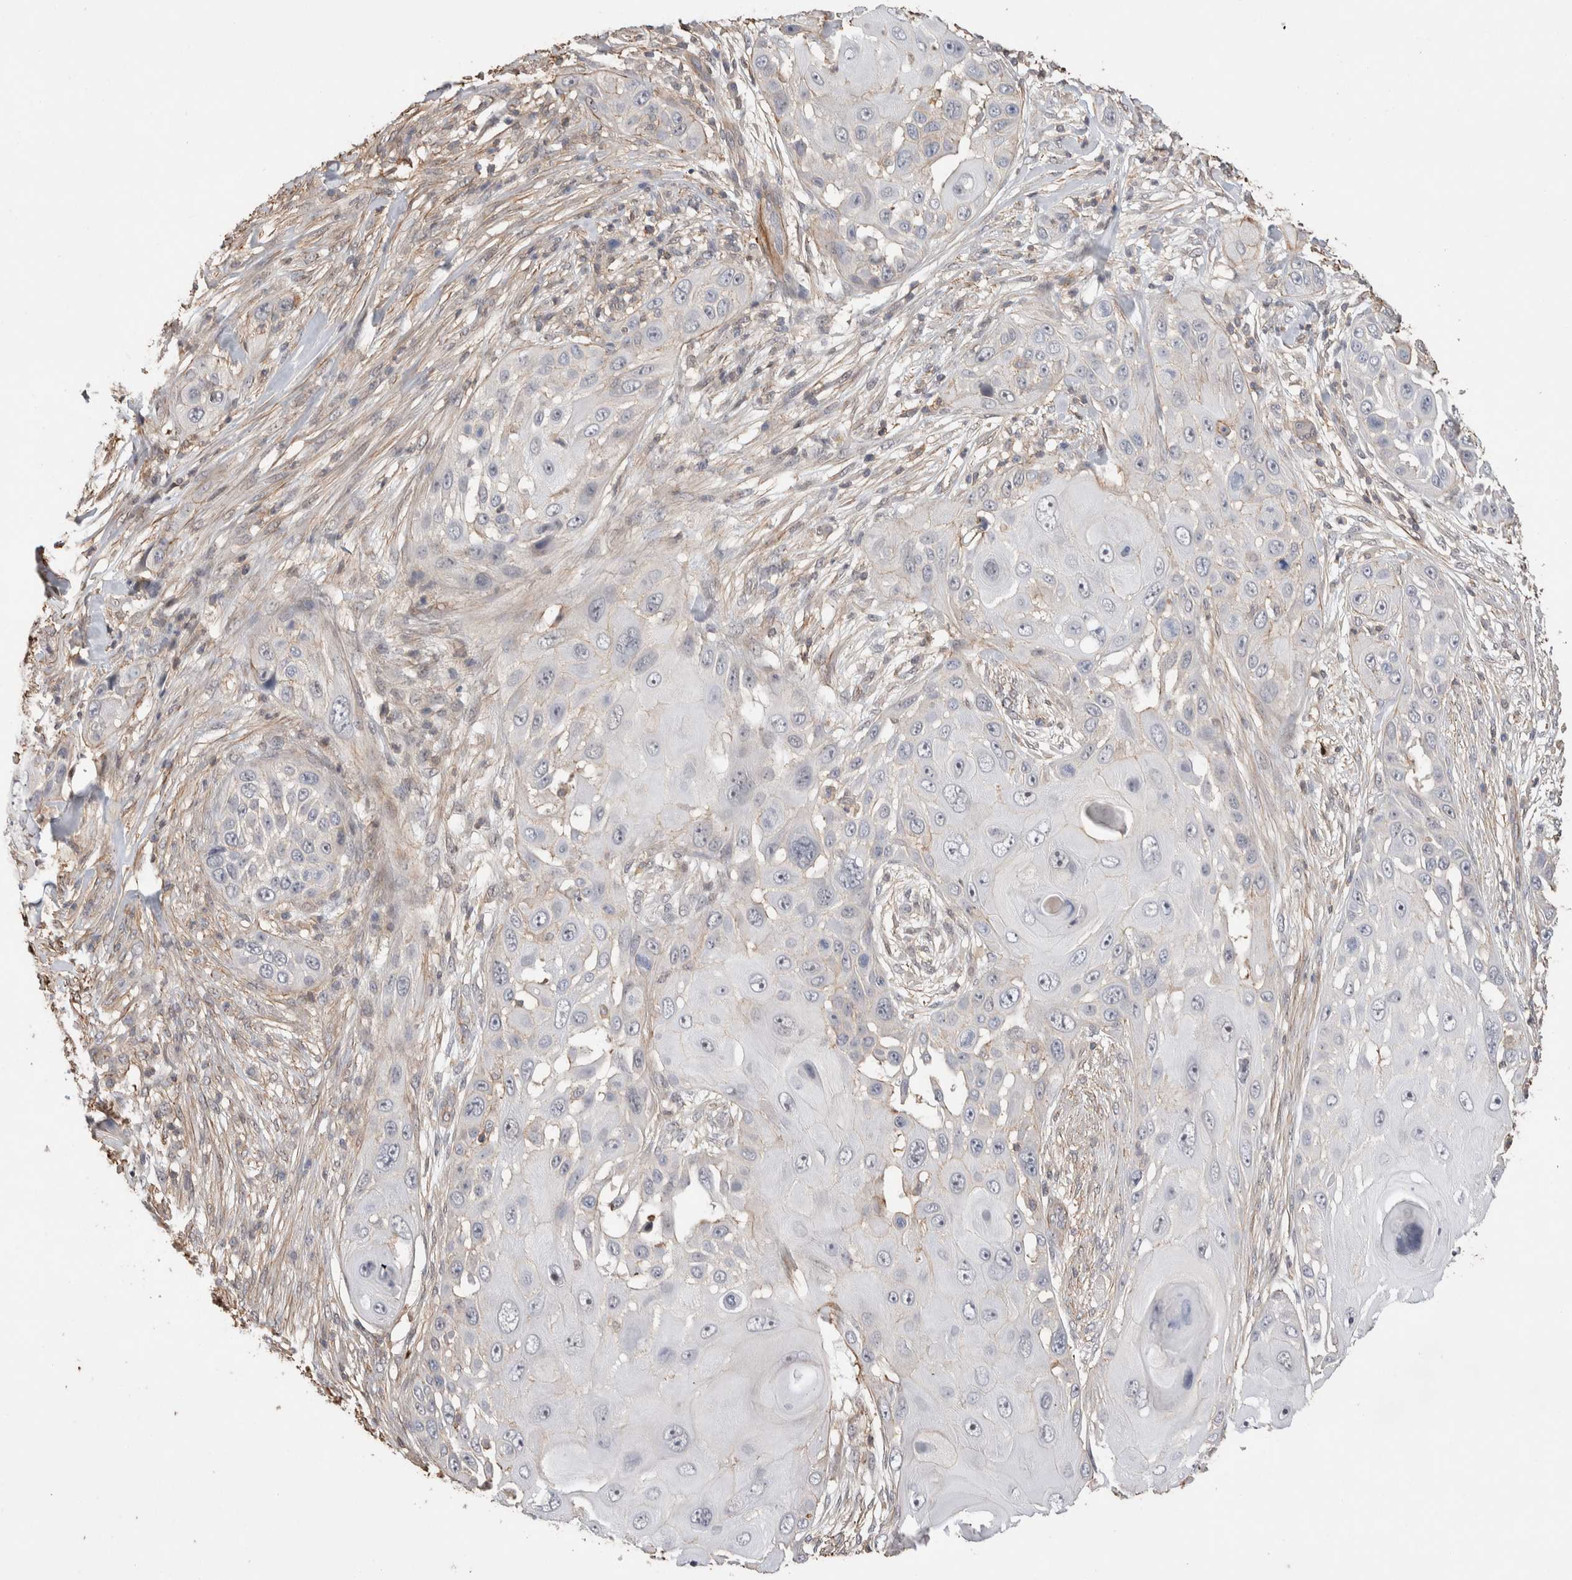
{"staining": {"intensity": "negative", "quantity": "none", "location": "none"}, "tissue": "skin cancer", "cell_type": "Tumor cells", "image_type": "cancer", "snomed": [{"axis": "morphology", "description": "Squamous cell carcinoma, NOS"}, {"axis": "topography", "description": "Skin"}], "caption": "Protein analysis of skin cancer shows no significant positivity in tumor cells.", "gene": "ZNF704", "patient": {"sex": "female", "age": 44}}